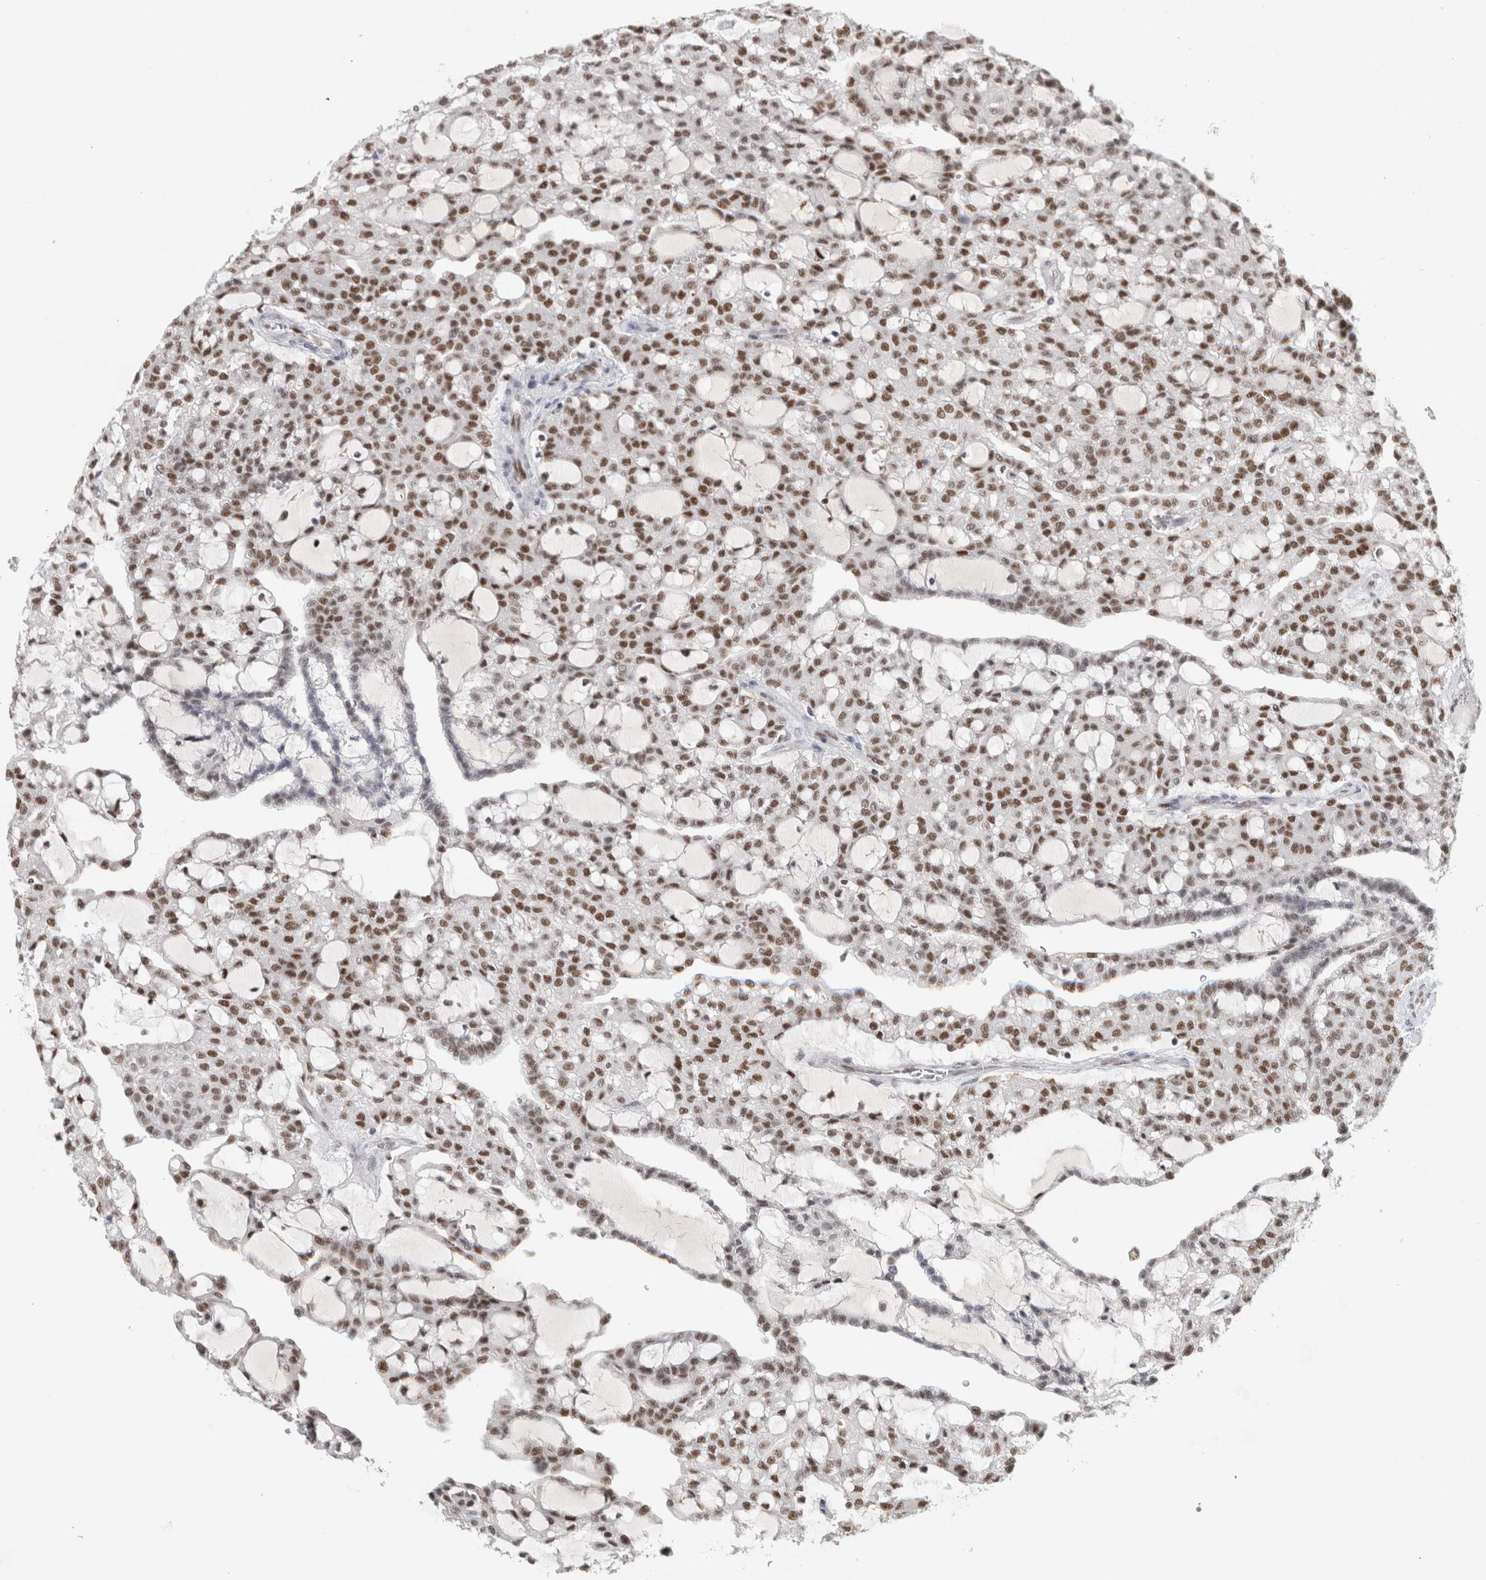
{"staining": {"intensity": "moderate", "quantity": ">75%", "location": "nuclear"}, "tissue": "renal cancer", "cell_type": "Tumor cells", "image_type": "cancer", "snomed": [{"axis": "morphology", "description": "Adenocarcinoma, NOS"}, {"axis": "topography", "description": "Kidney"}], "caption": "The photomicrograph displays immunohistochemical staining of renal adenocarcinoma. There is moderate nuclear expression is present in approximately >75% of tumor cells. Using DAB (brown) and hematoxylin (blue) stains, captured at high magnification using brightfield microscopy.", "gene": "SRARP", "patient": {"sex": "male", "age": 63}}